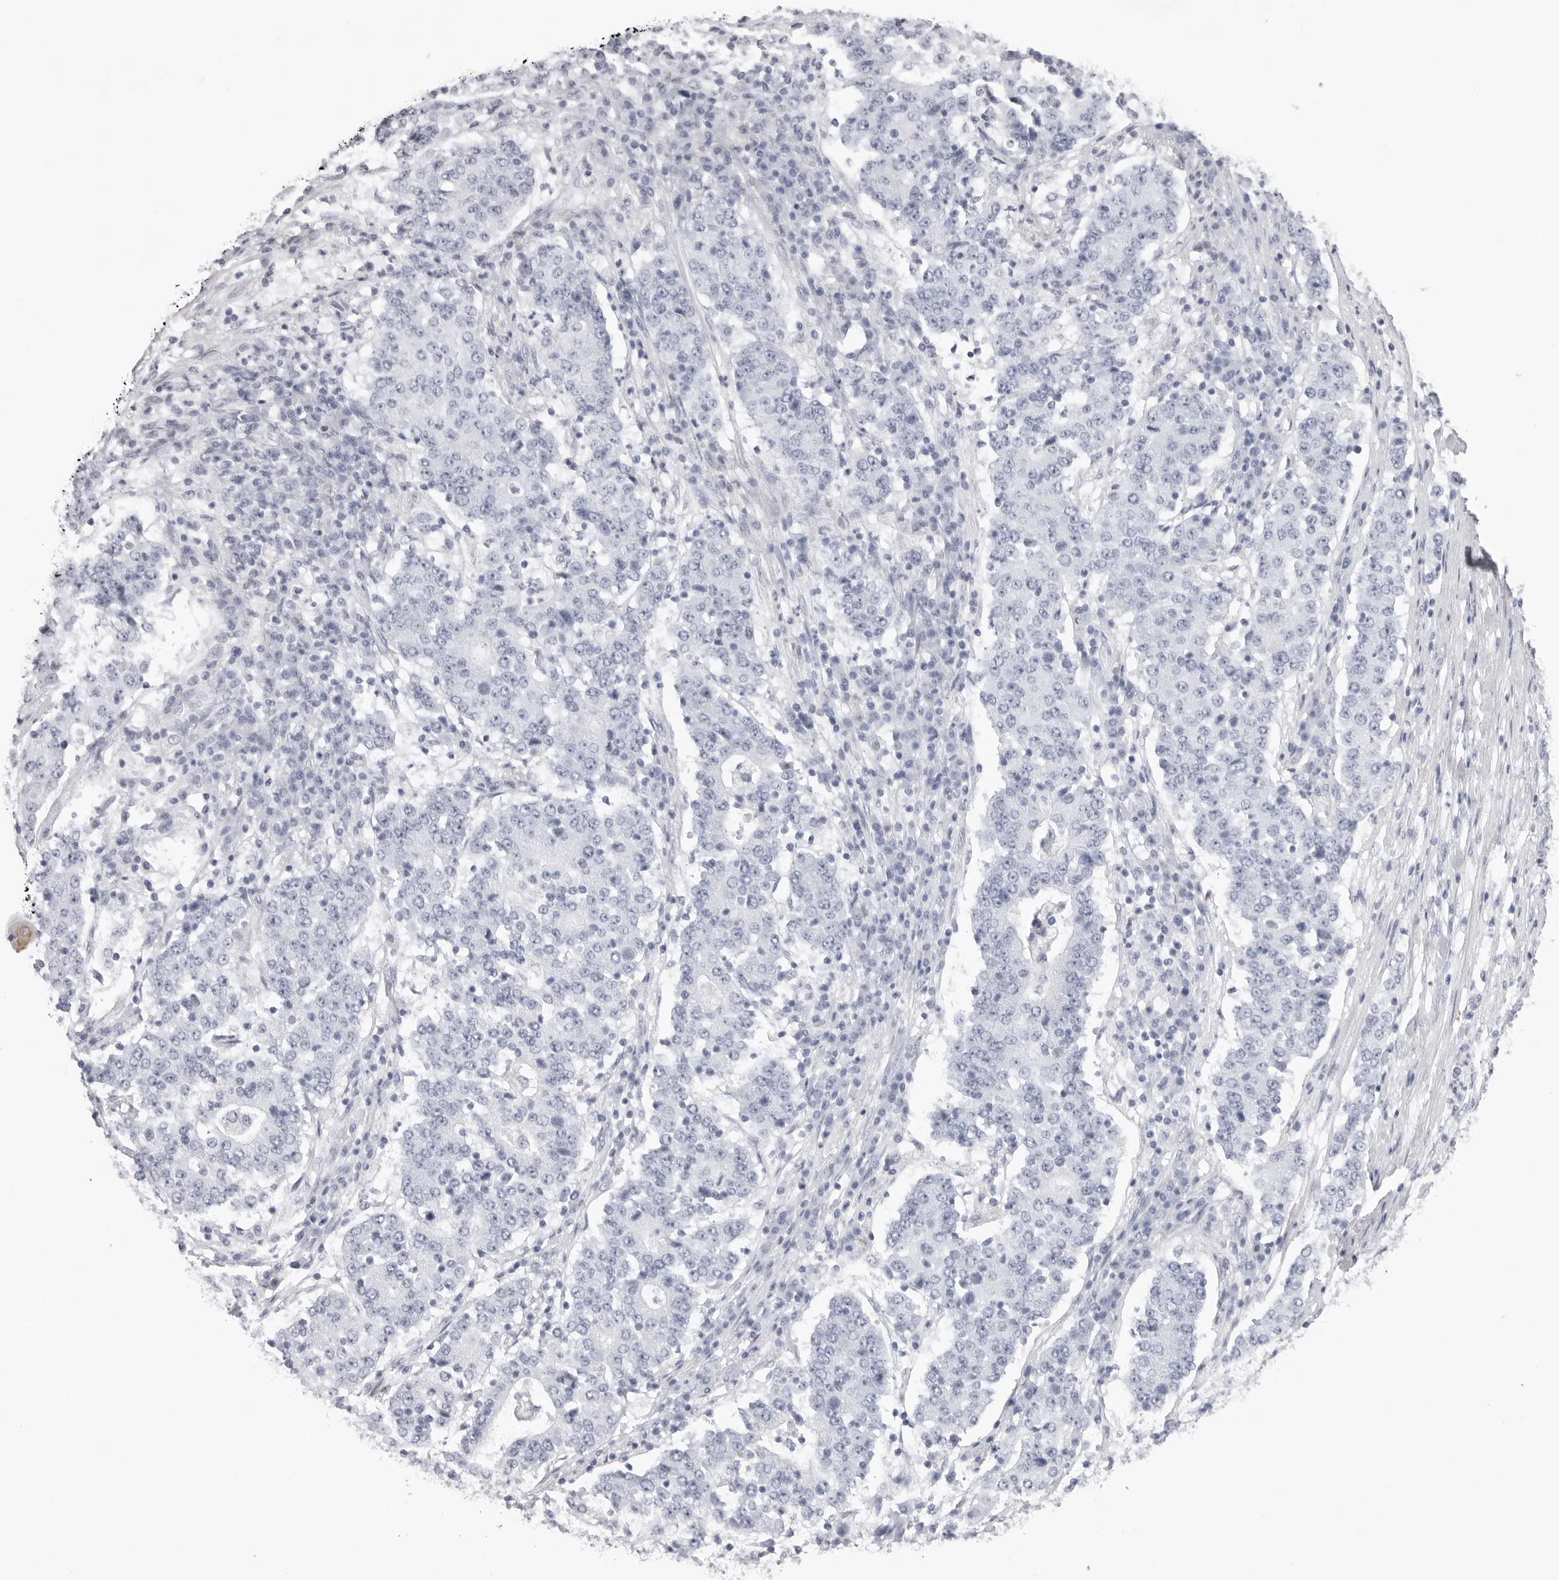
{"staining": {"intensity": "negative", "quantity": "none", "location": "none"}, "tissue": "stomach cancer", "cell_type": "Tumor cells", "image_type": "cancer", "snomed": [{"axis": "morphology", "description": "Adenocarcinoma, NOS"}, {"axis": "topography", "description": "Stomach"}], "caption": "Tumor cells show no significant positivity in adenocarcinoma (stomach).", "gene": "TMOD4", "patient": {"sex": "male", "age": 59}}